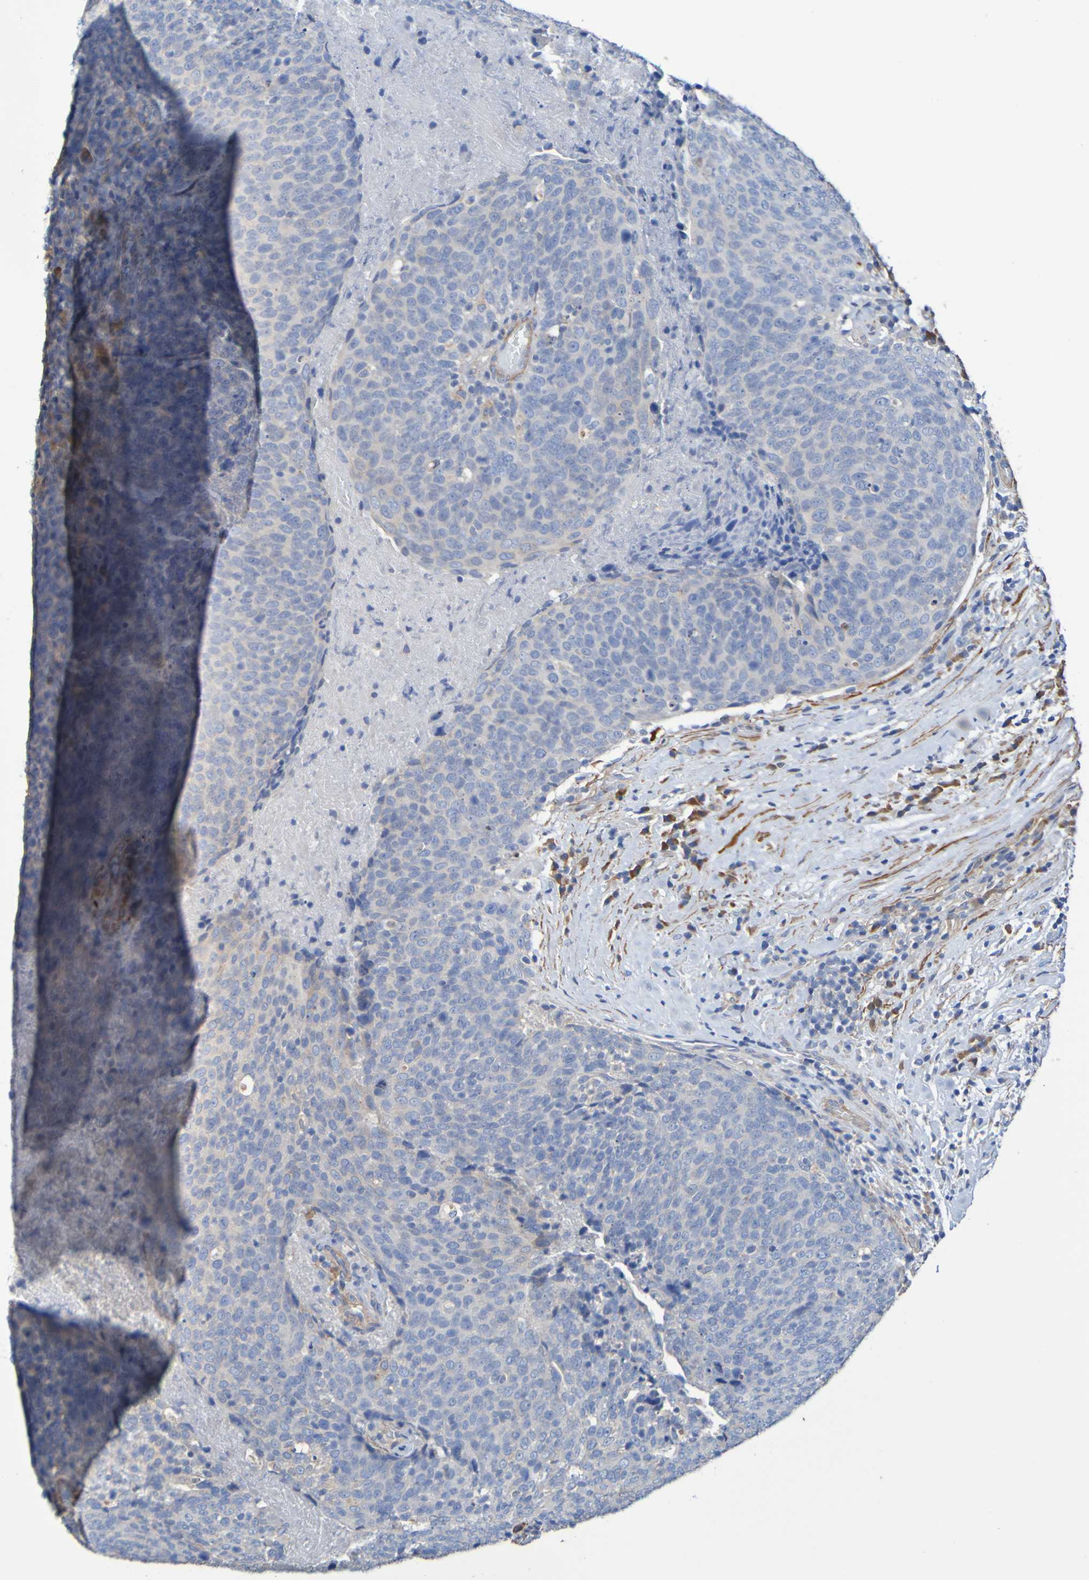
{"staining": {"intensity": "negative", "quantity": "none", "location": "none"}, "tissue": "head and neck cancer", "cell_type": "Tumor cells", "image_type": "cancer", "snomed": [{"axis": "morphology", "description": "Squamous cell carcinoma, NOS"}, {"axis": "morphology", "description": "Squamous cell carcinoma, metastatic, NOS"}, {"axis": "topography", "description": "Lymph node"}, {"axis": "topography", "description": "Head-Neck"}], "caption": "This is an immunohistochemistry histopathology image of human head and neck cancer. There is no positivity in tumor cells.", "gene": "SRPRB", "patient": {"sex": "male", "age": 62}}